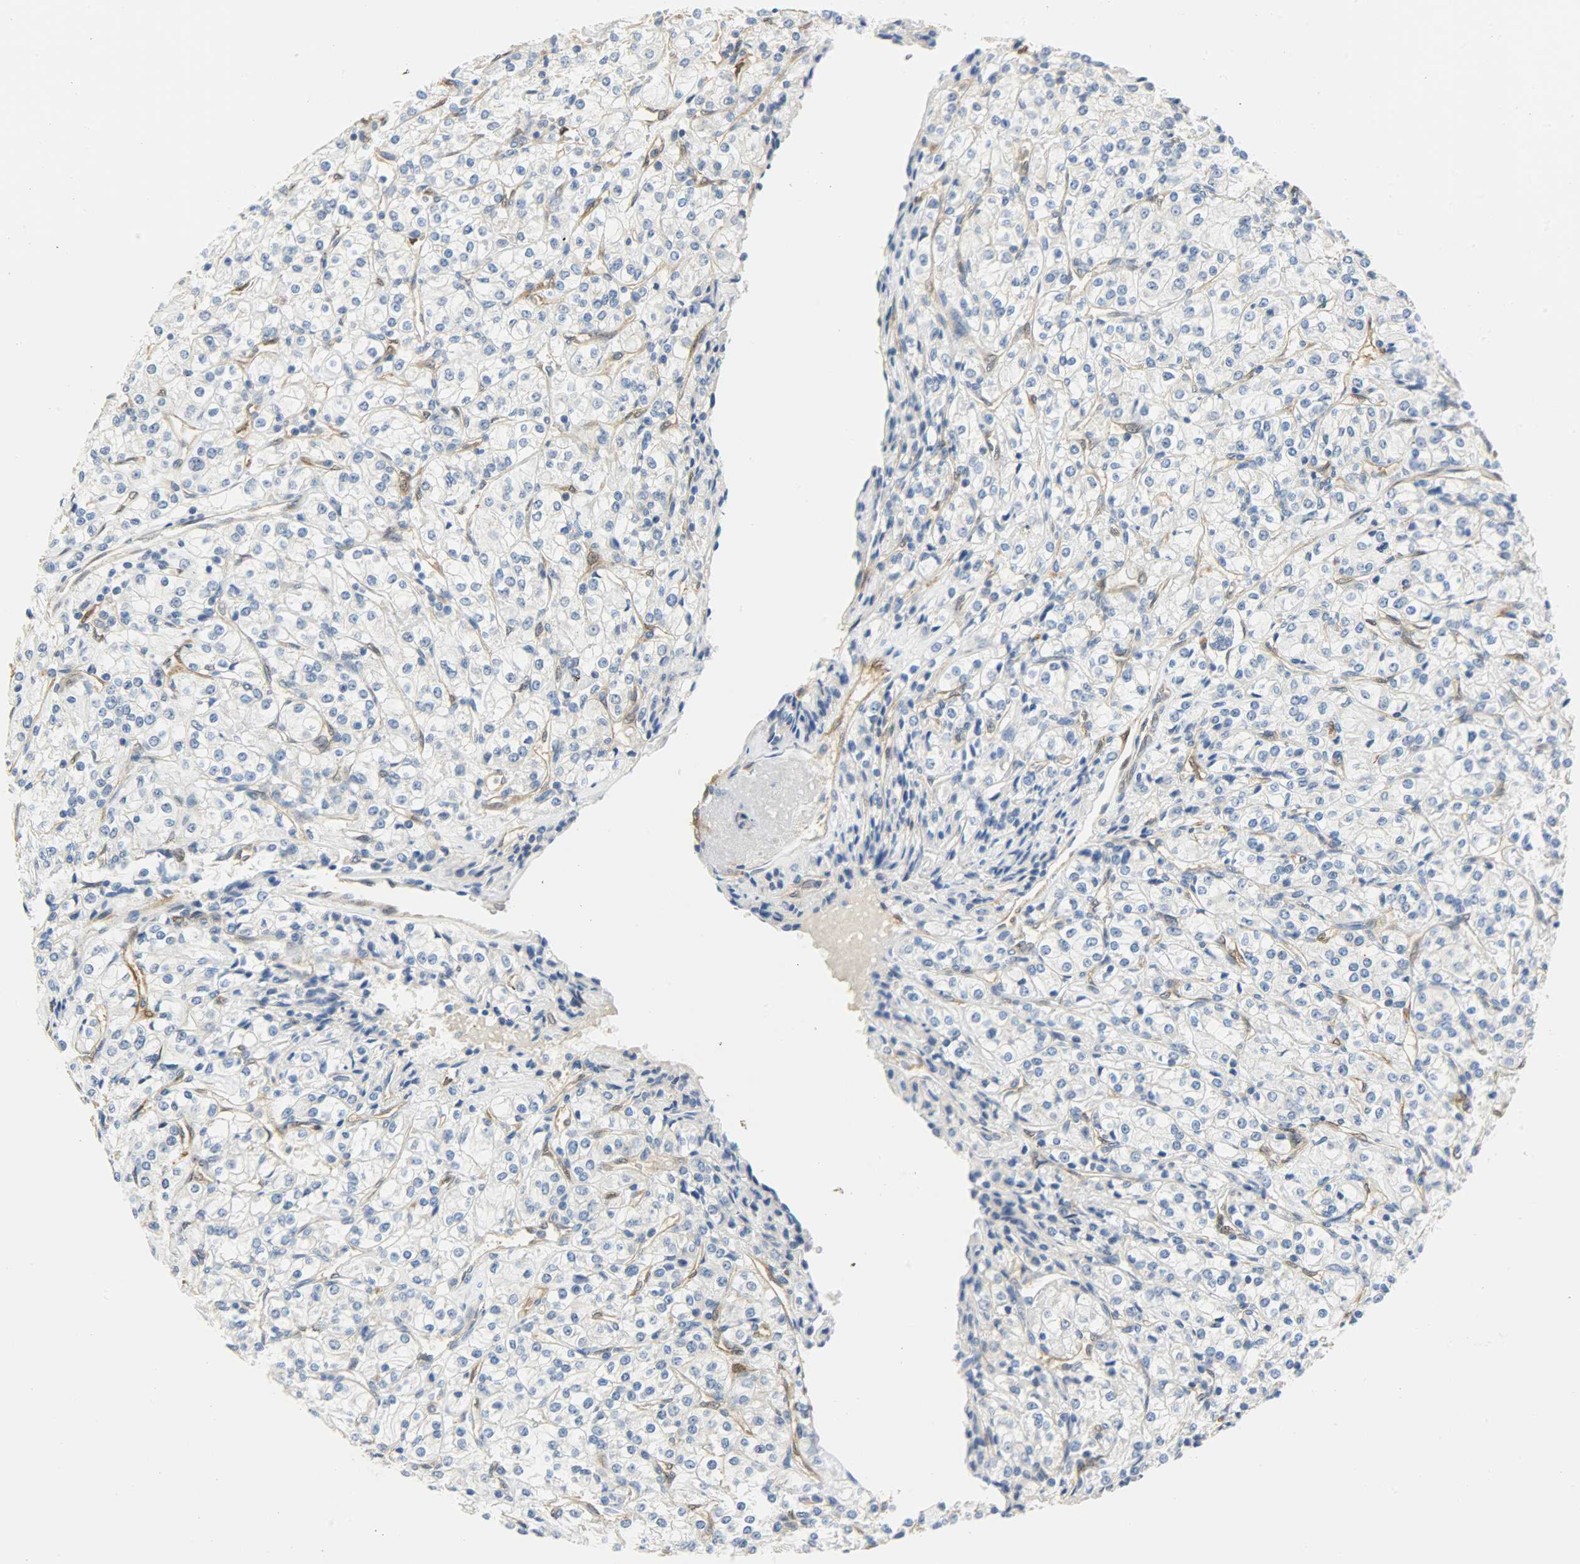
{"staining": {"intensity": "negative", "quantity": "none", "location": "none"}, "tissue": "renal cancer", "cell_type": "Tumor cells", "image_type": "cancer", "snomed": [{"axis": "morphology", "description": "Adenocarcinoma, NOS"}, {"axis": "topography", "description": "Kidney"}], "caption": "The photomicrograph shows no staining of tumor cells in adenocarcinoma (renal).", "gene": "FKBP1A", "patient": {"sex": "male", "age": 77}}